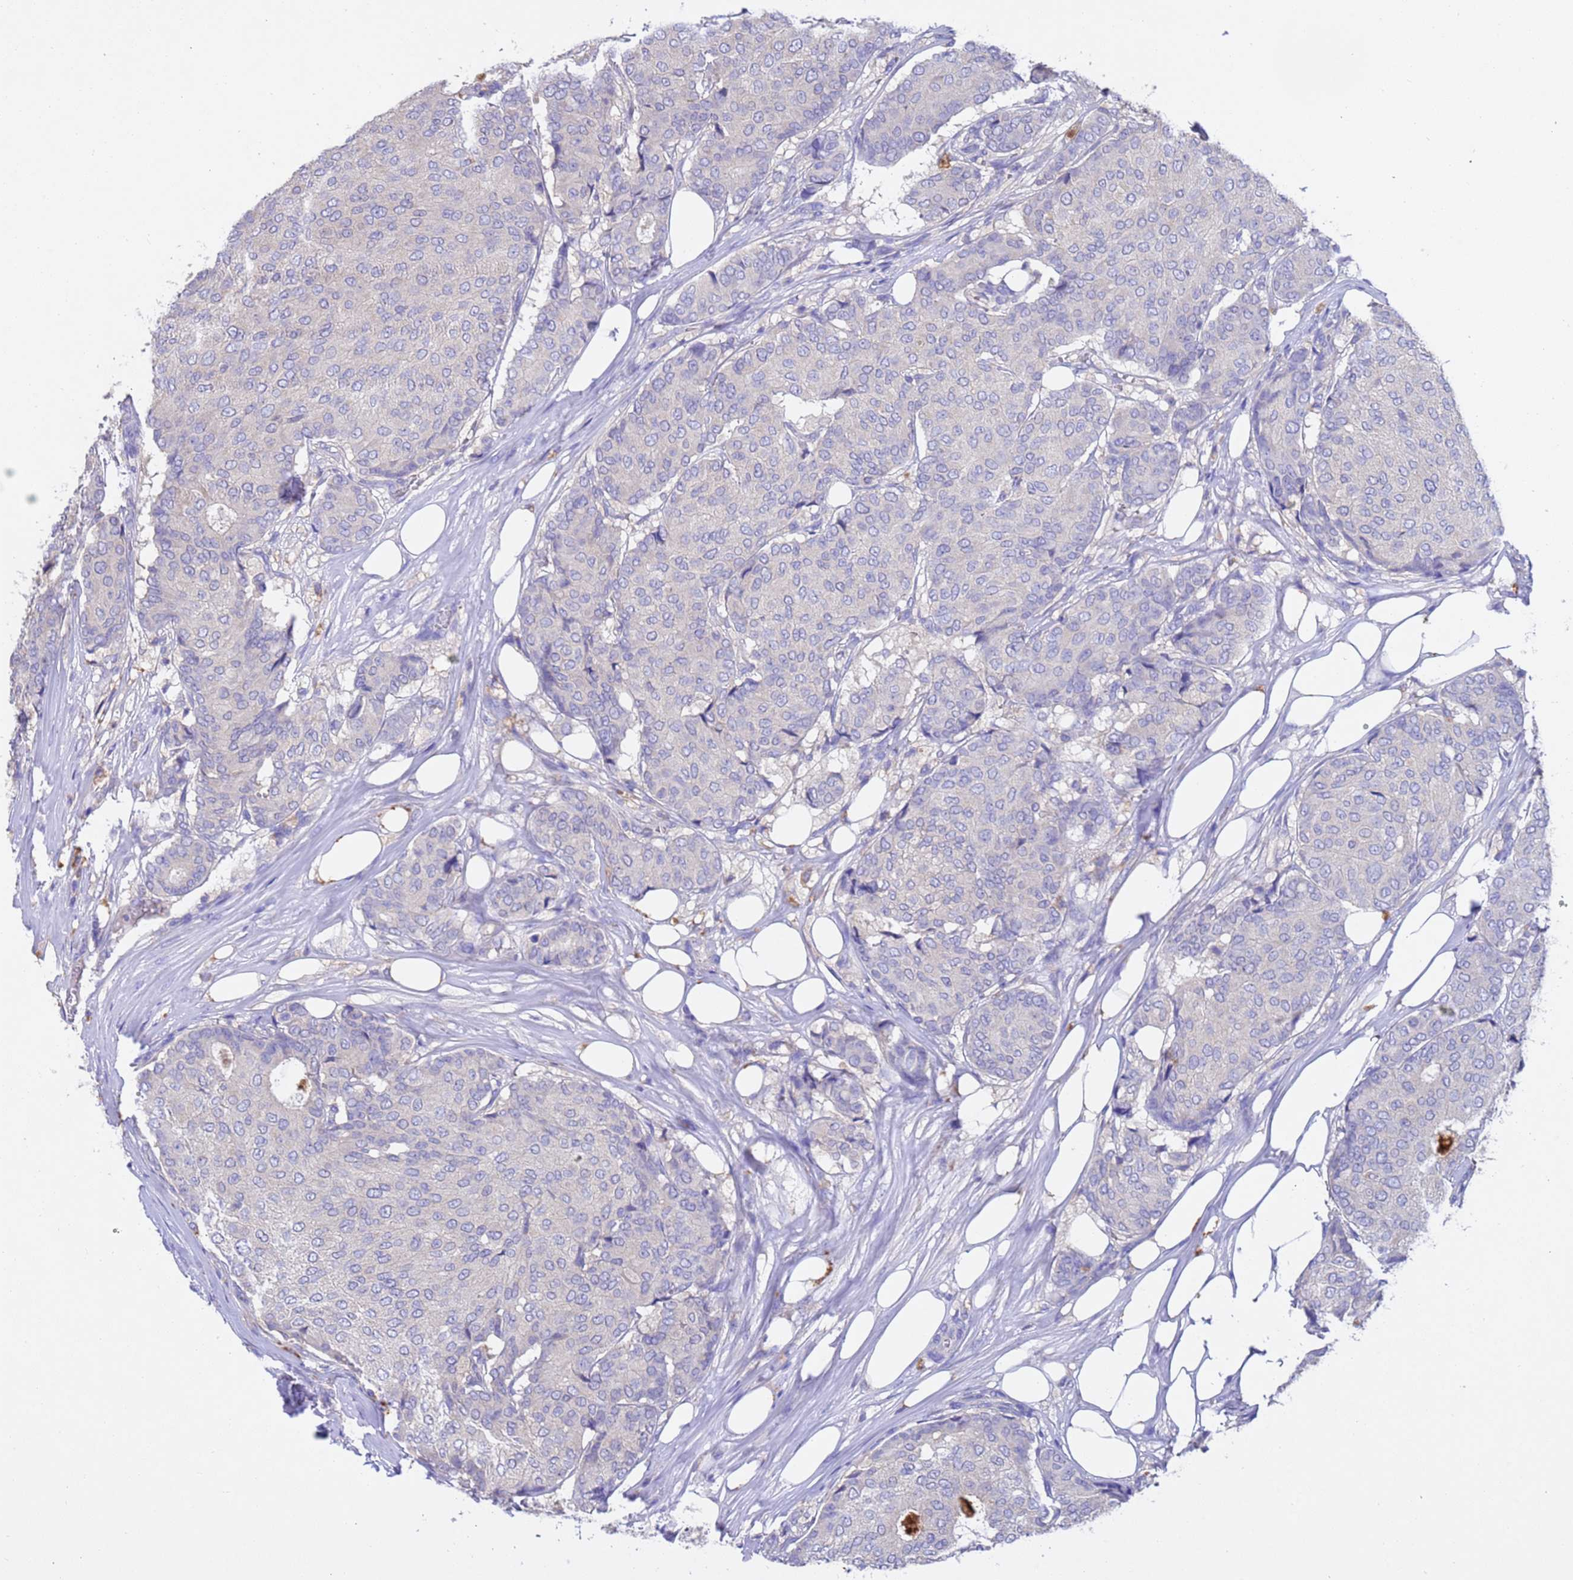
{"staining": {"intensity": "negative", "quantity": "none", "location": "none"}, "tissue": "breast cancer", "cell_type": "Tumor cells", "image_type": "cancer", "snomed": [{"axis": "morphology", "description": "Duct carcinoma"}, {"axis": "topography", "description": "Breast"}], "caption": "Immunohistochemical staining of invasive ductal carcinoma (breast) displays no significant expression in tumor cells.", "gene": "SRL", "patient": {"sex": "female", "age": 75}}